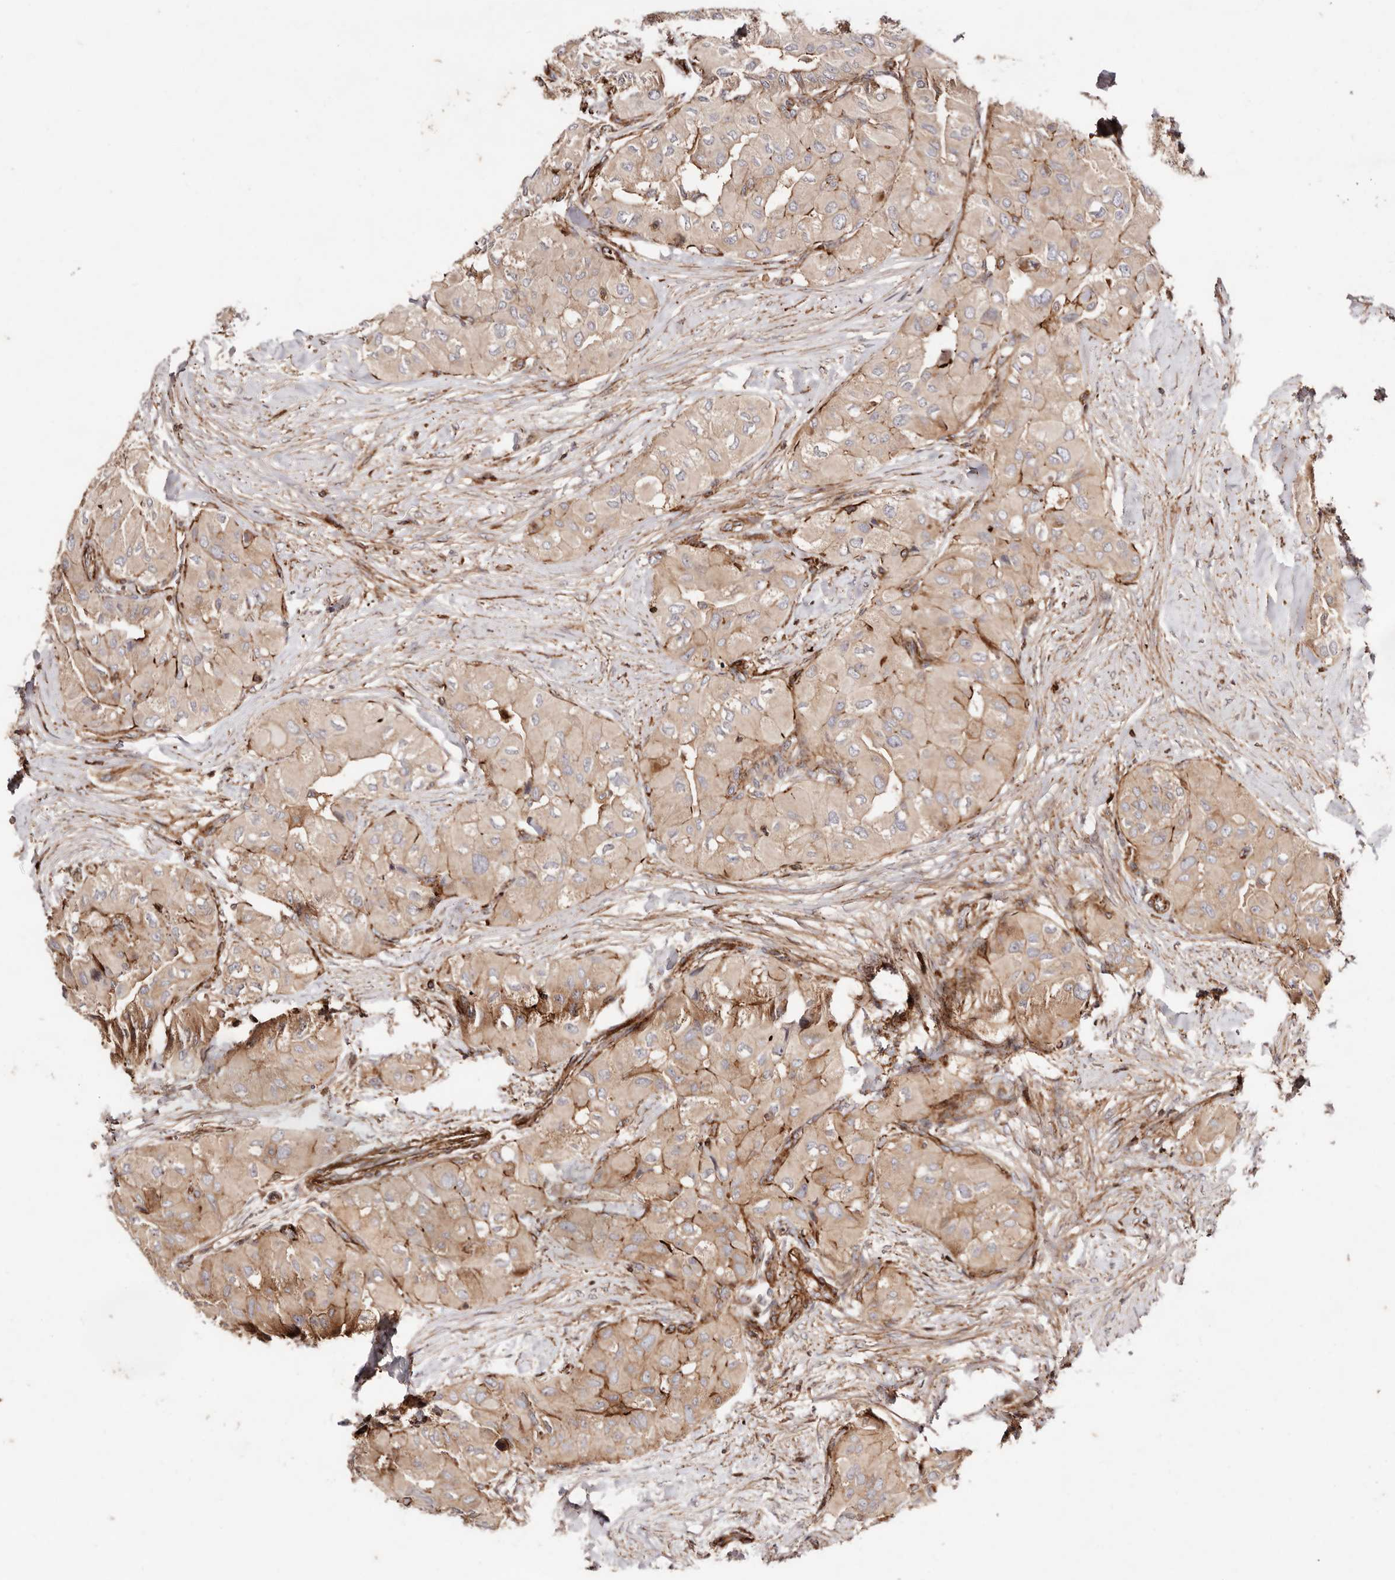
{"staining": {"intensity": "moderate", "quantity": ">75%", "location": "cytoplasmic/membranous"}, "tissue": "thyroid cancer", "cell_type": "Tumor cells", "image_type": "cancer", "snomed": [{"axis": "morphology", "description": "Papillary adenocarcinoma, NOS"}, {"axis": "topography", "description": "Thyroid gland"}], "caption": "DAB (3,3'-diaminobenzidine) immunohistochemical staining of thyroid cancer (papillary adenocarcinoma) displays moderate cytoplasmic/membranous protein positivity in approximately >75% of tumor cells. The protein of interest is stained brown, and the nuclei are stained in blue (DAB (3,3'-diaminobenzidine) IHC with brightfield microscopy, high magnification).", "gene": "PTPN22", "patient": {"sex": "female", "age": 59}}